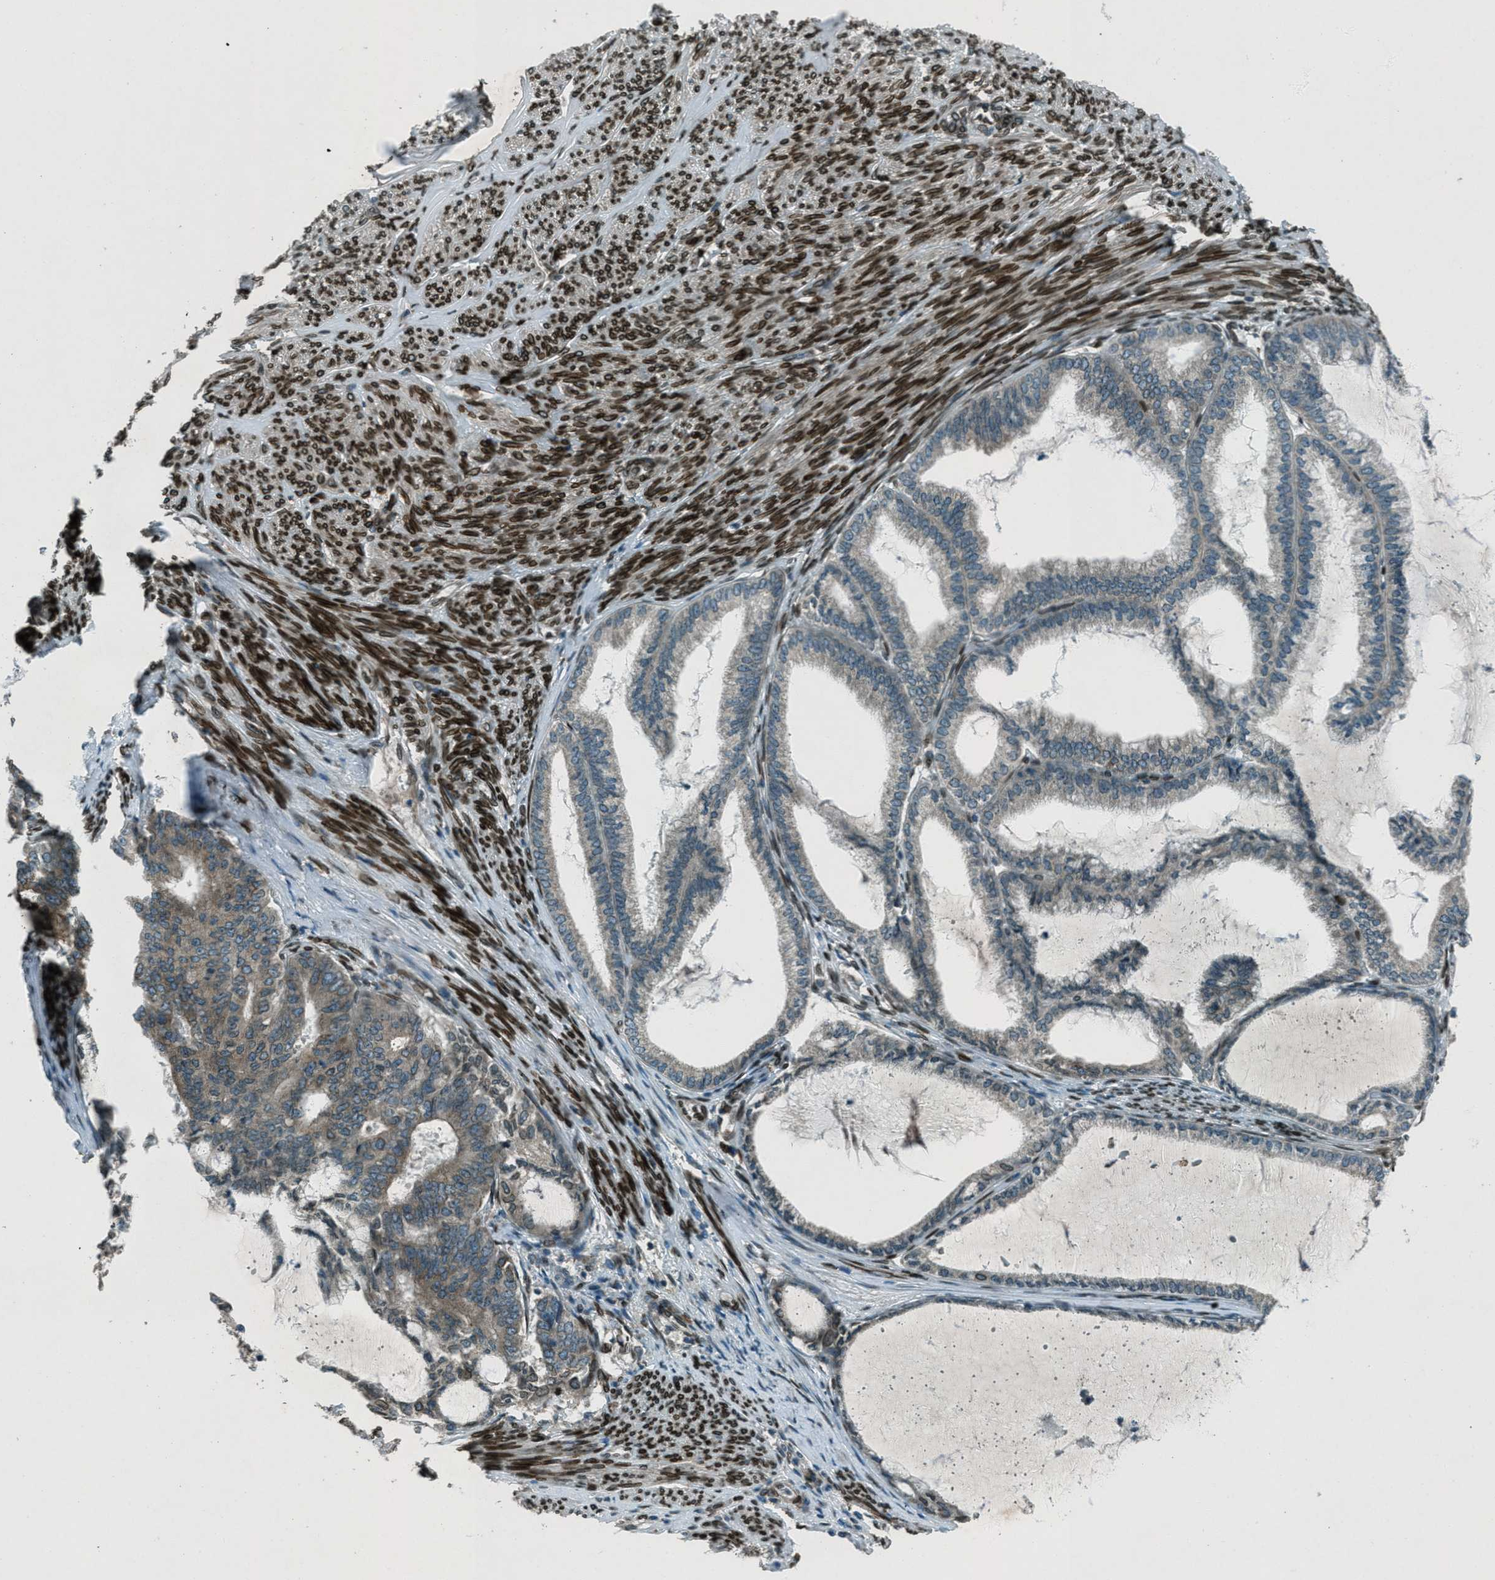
{"staining": {"intensity": "moderate", "quantity": "<25%", "location": "cytoplasmic/membranous,nuclear"}, "tissue": "endometrial cancer", "cell_type": "Tumor cells", "image_type": "cancer", "snomed": [{"axis": "morphology", "description": "Adenocarcinoma, NOS"}, {"axis": "topography", "description": "Endometrium"}], "caption": "A brown stain labels moderate cytoplasmic/membranous and nuclear positivity of a protein in human endometrial adenocarcinoma tumor cells.", "gene": "LEMD2", "patient": {"sex": "female", "age": 86}}